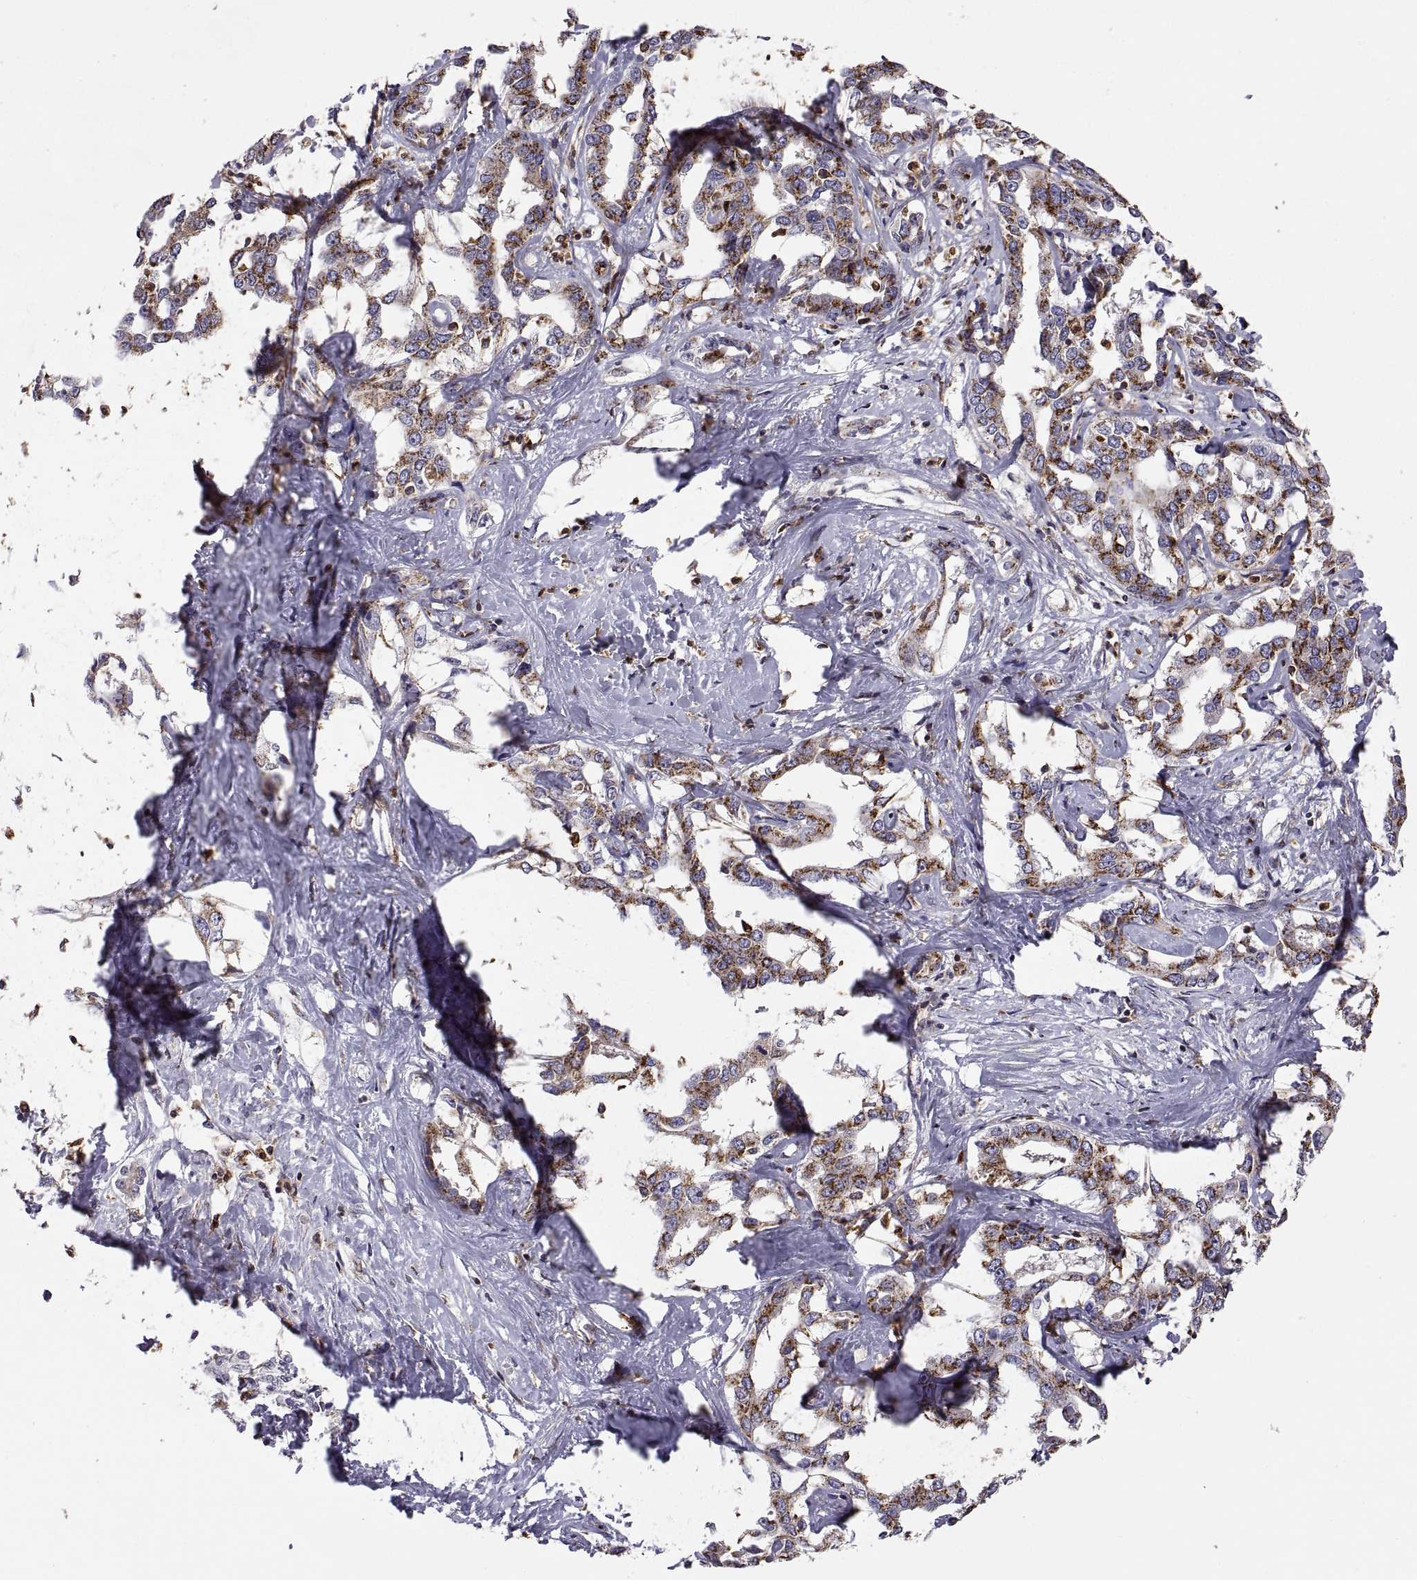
{"staining": {"intensity": "strong", "quantity": ">75%", "location": "cytoplasmic/membranous"}, "tissue": "liver cancer", "cell_type": "Tumor cells", "image_type": "cancer", "snomed": [{"axis": "morphology", "description": "Cholangiocarcinoma"}, {"axis": "topography", "description": "Liver"}], "caption": "Protein expression analysis of cholangiocarcinoma (liver) shows strong cytoplasmic/membranous staining in about >75% of tumor cells.", "gene": "ACAP1", "patient": {"sex": "male", "age": 59}}